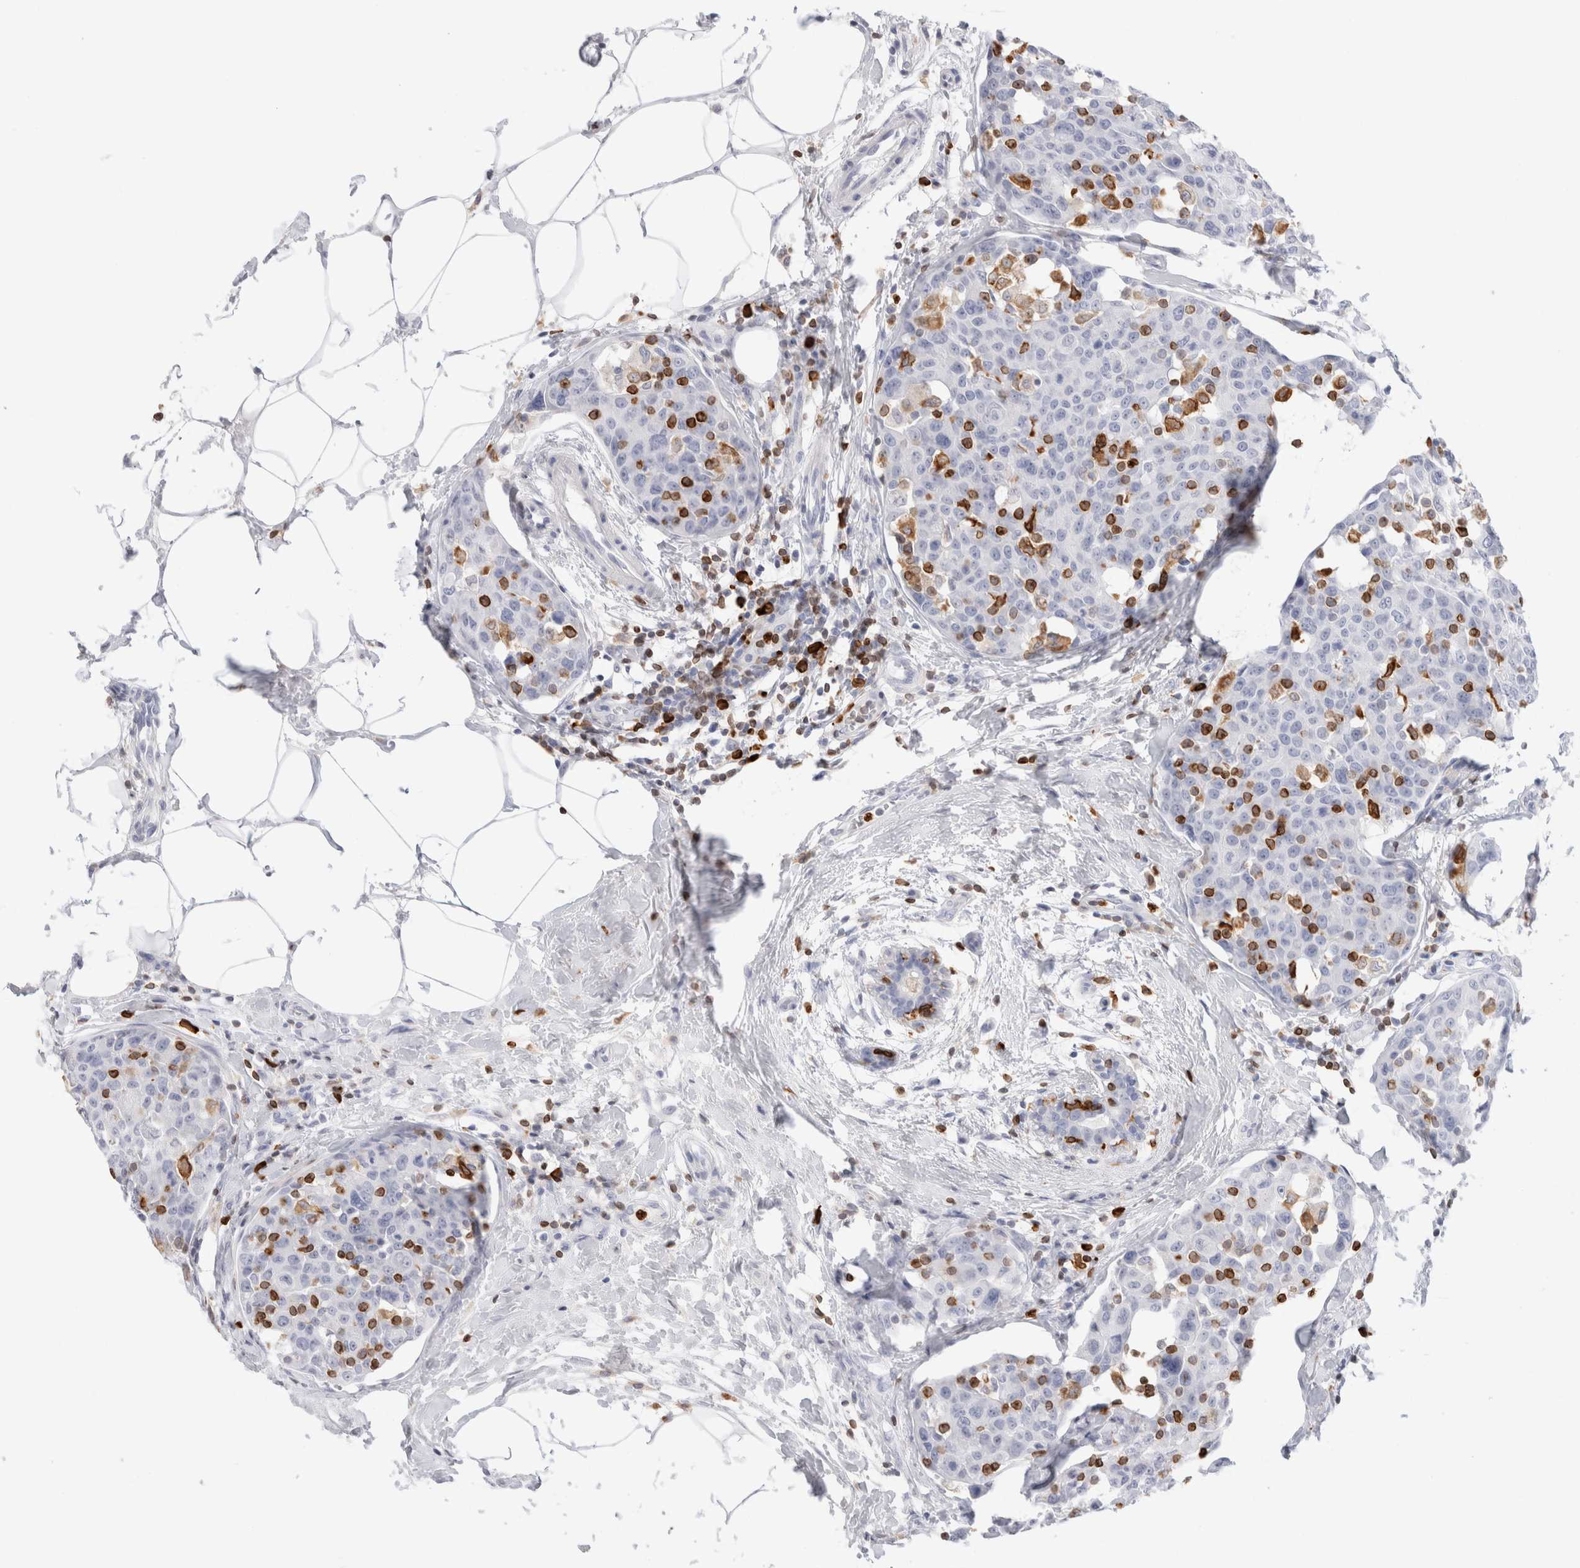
{"staining": {"intensity": "negative", "quantity": "none", "location": "none"}, "tissue": "breast cancer", "cell_type": "Tumor cells", "image_type": "cancer", "snomed": [{"axis": "morphology", "description": "Normal tissue, NOS"}, {"axis": "morphology", "description": "Duct carcinoma"}, {"axis": "topography", "description": "Breast"}], "caption": "There is no significant positivity in tumor cells of invasive ductal carcinoma (breast).", "gene": "ALOX5AP", "patient": {"sex": "female", "age": 37}}